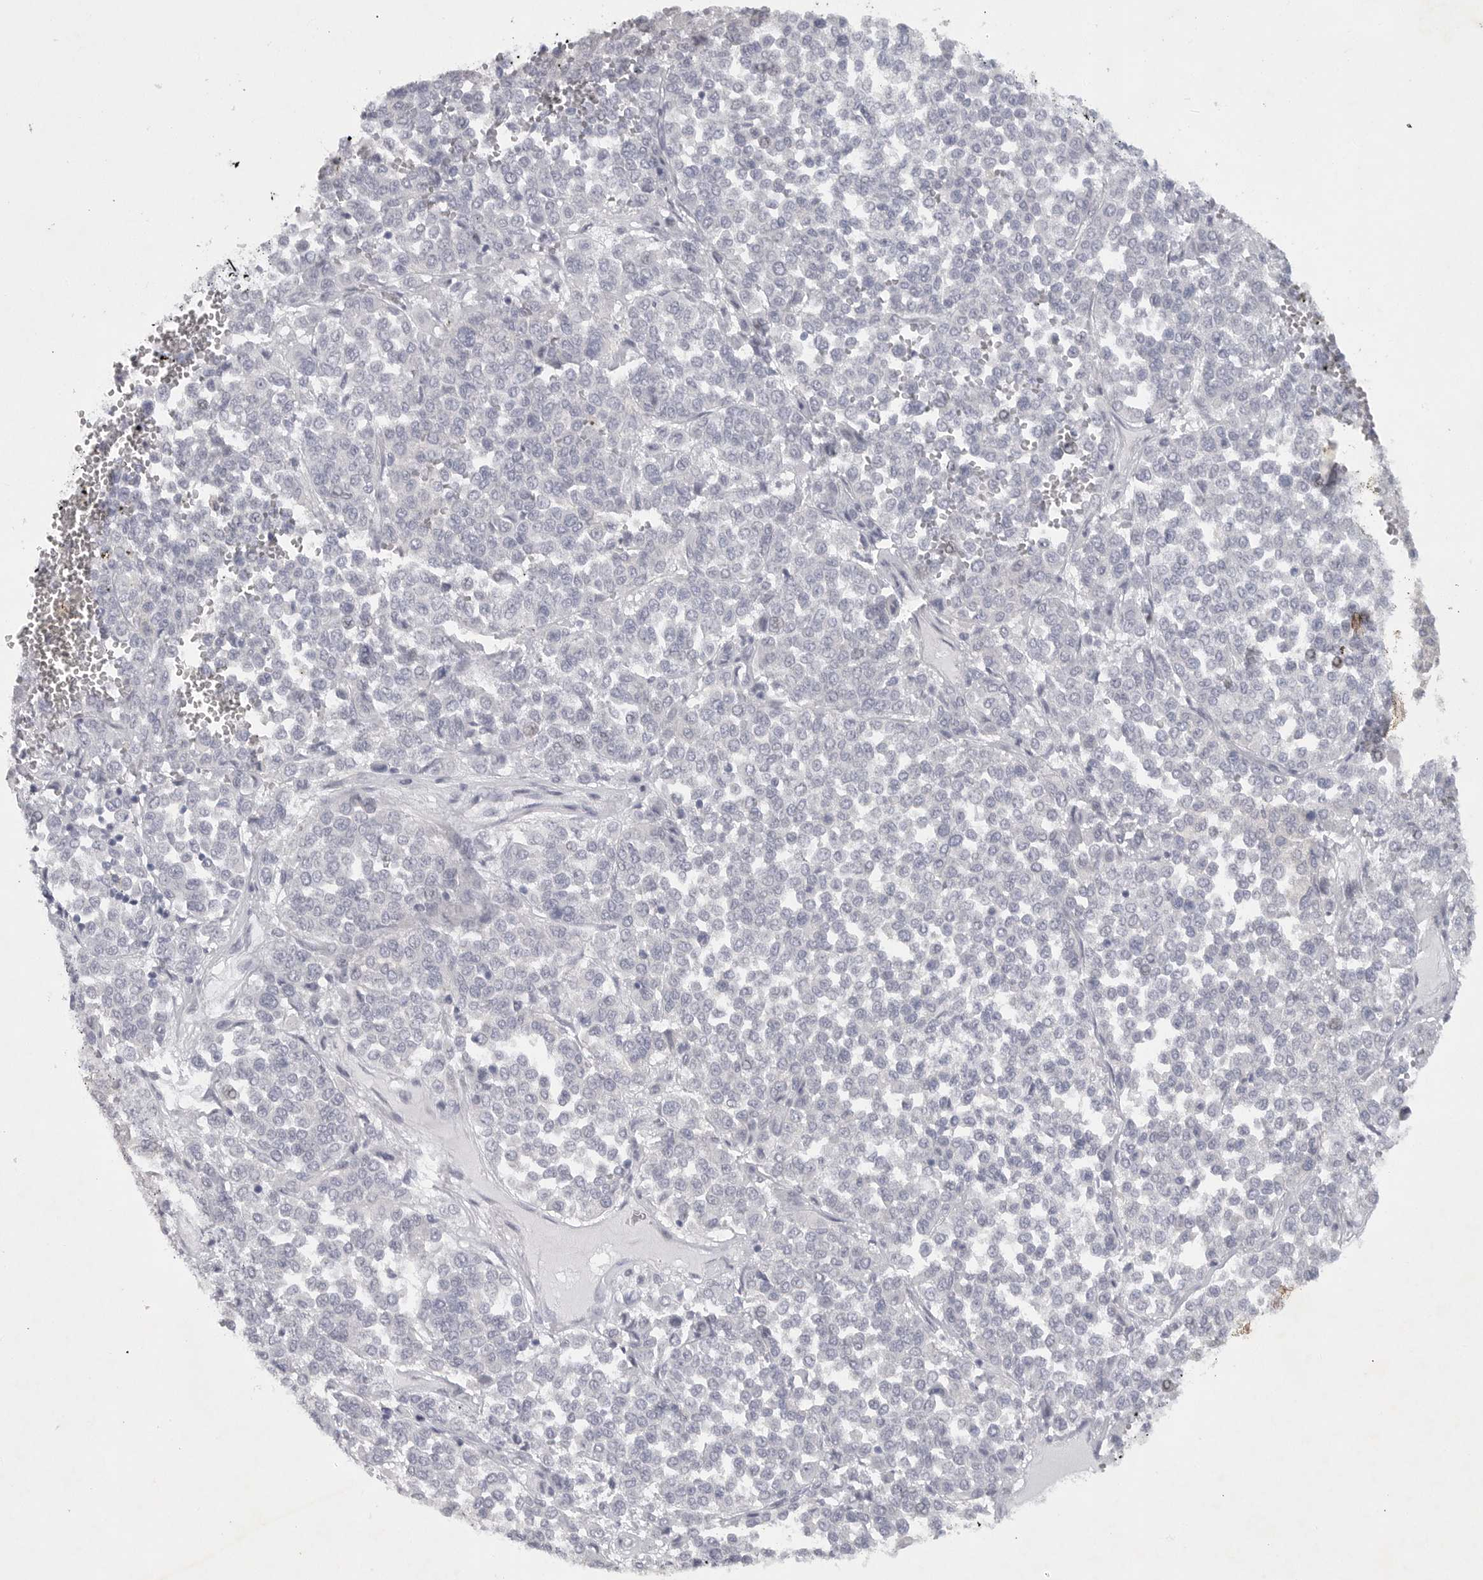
{"staining": {"intensity": "negative", "quantity": "none", "location": "none"}, "tissue": "melanoma", "cell_type": "Tumor cells", "image_type": "cancer", "snomed": [{"axis": "morphology", "description": "Malignant melanoma, Metastatic site"}, {"axis": "topography", "description": "Pancreas"}], "caption": "Malignant melanoma (metastatic site) stained for a protein using IHC shows no expression tumor cells.", "gene": "TNR", "patient": {"sex": "female", "age": 30}}